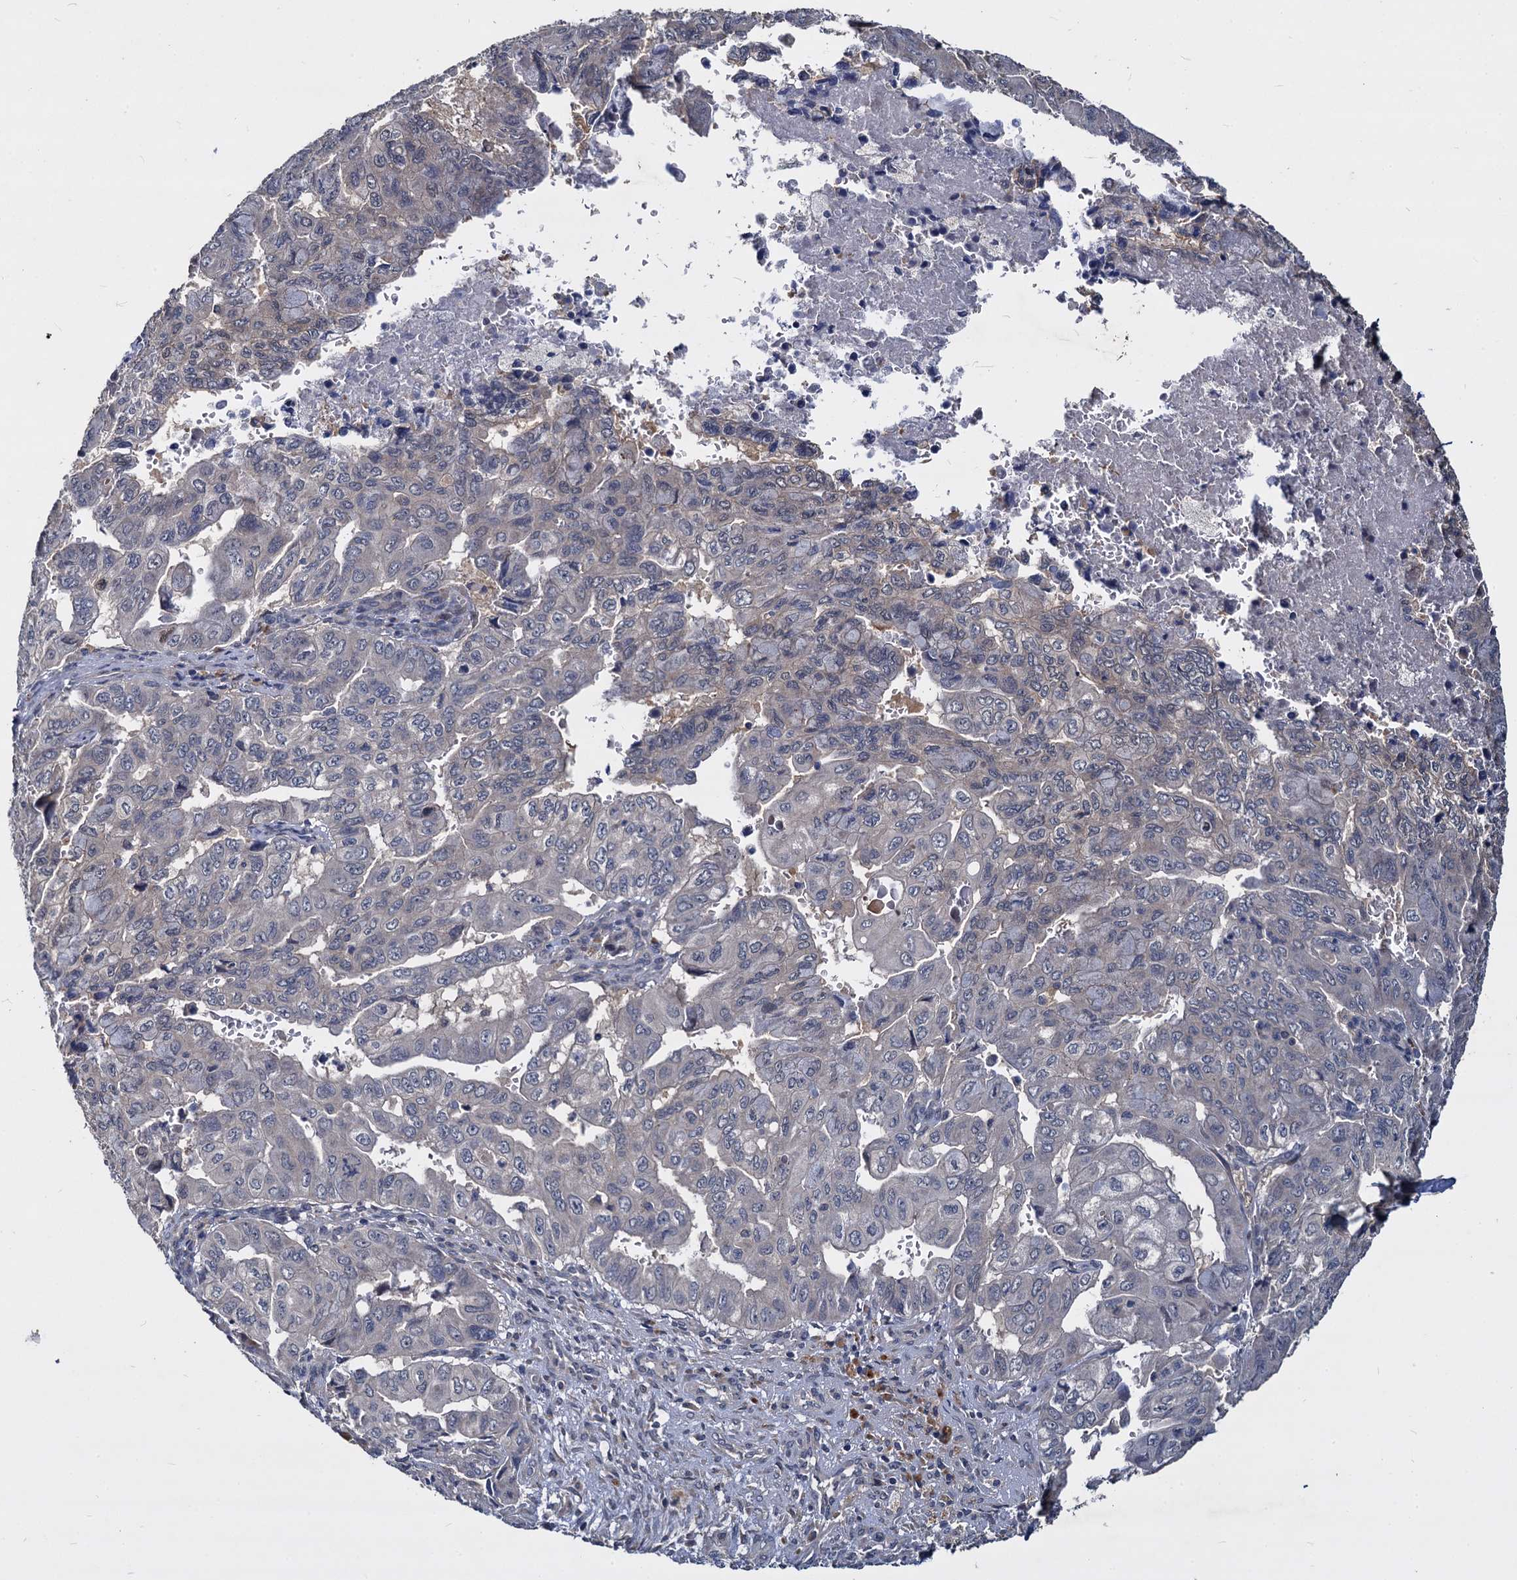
{"staining": {"intensity": "negative", "quantity": "none", "location": "none"}, "tissue": "pancreatic cancer", "cell_type": "Tumor cells", "image_type": "cancer", "snomed": [{"axis": "morphology", "description": "Adenocarcinoma, NOS"}, {"axis": "topography", "description": "Pancreas"}], "caption": "Immunohistochemistry of pancreatic cancer (adenocarcinoma) displays no positivity in tumor cells.", "gene": "CCDC184", "patient": {"sex": "male", "age": 51}}